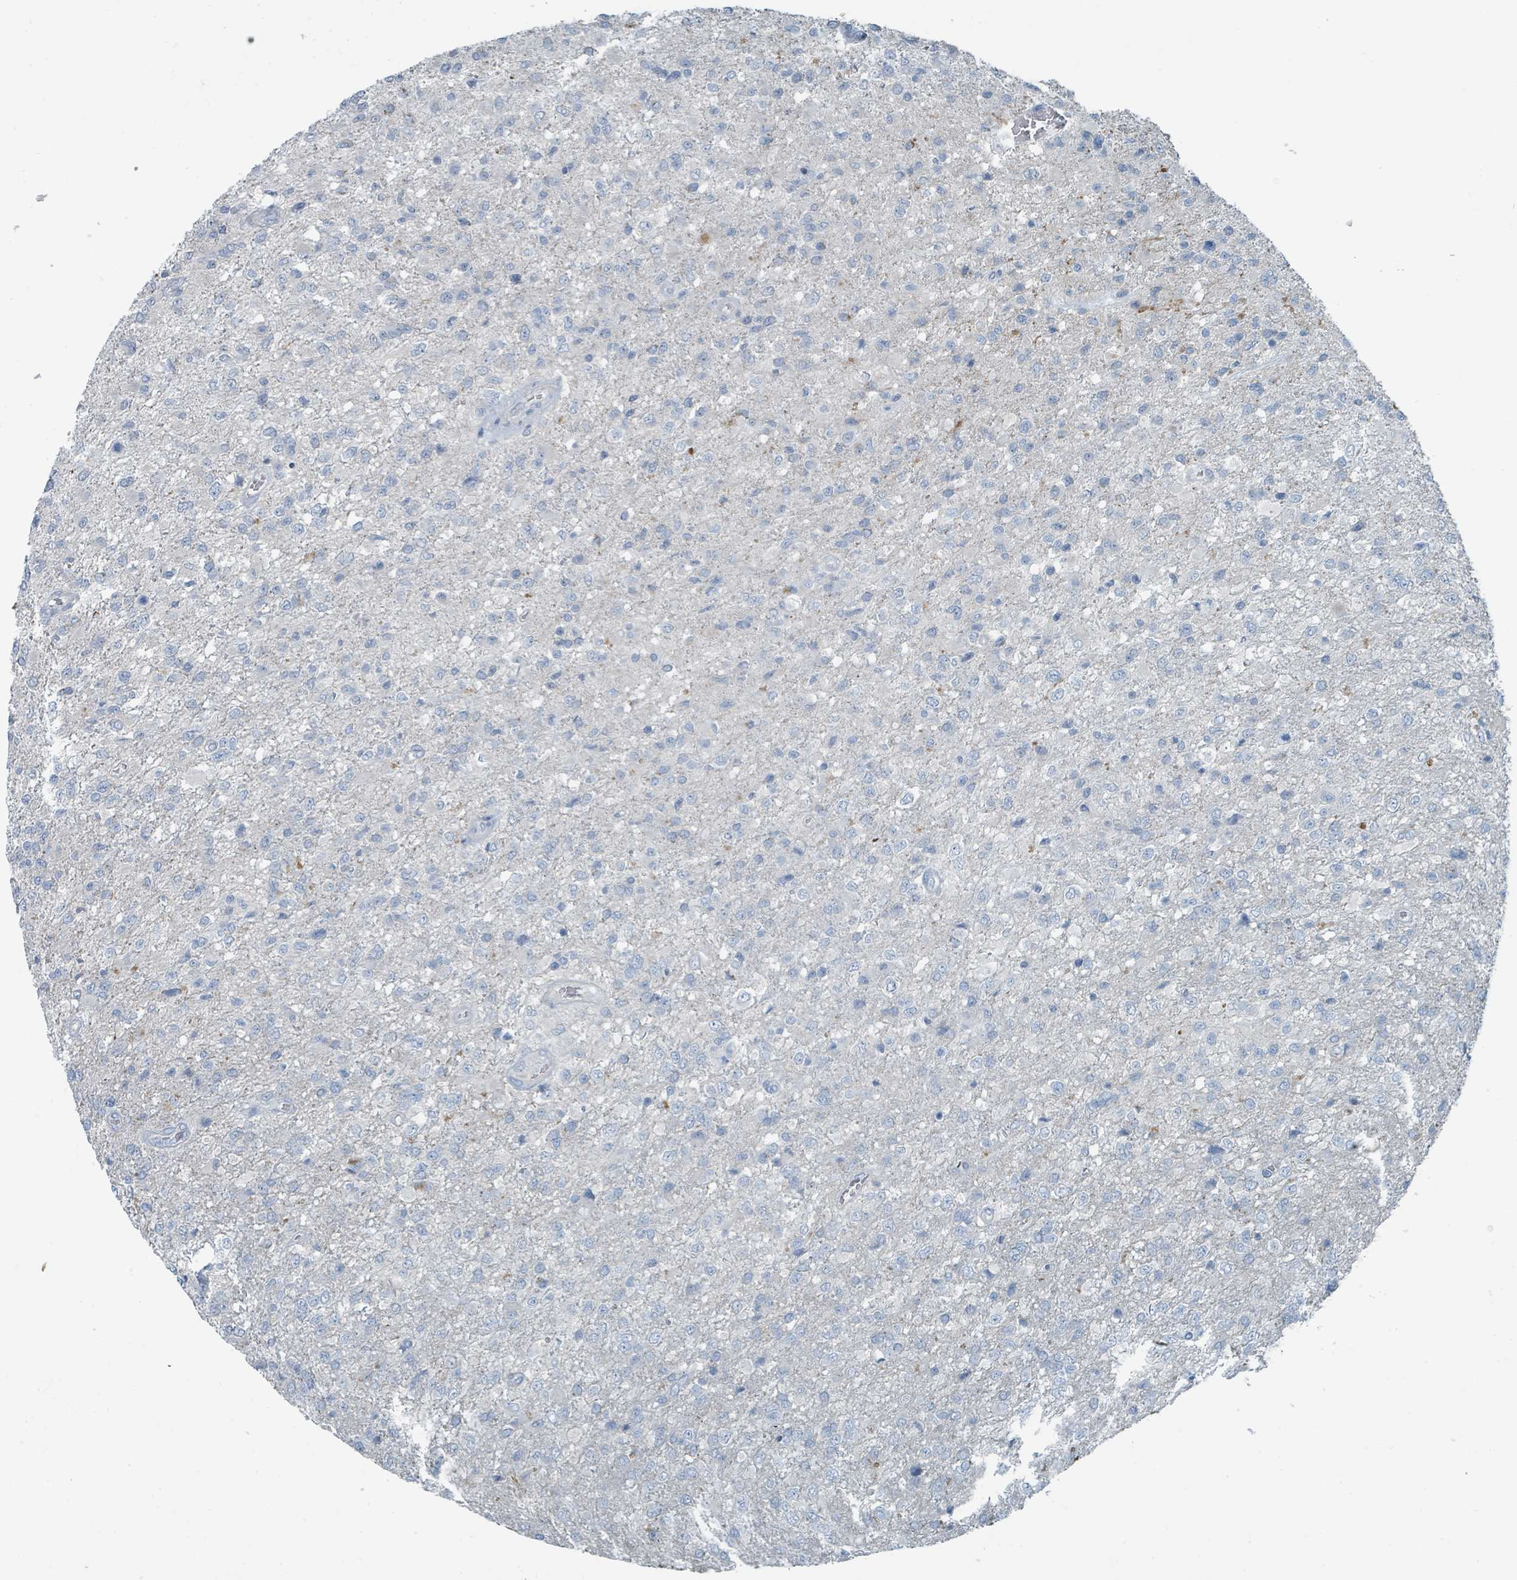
{"staining": {"intensity": "negative", "quantity": "none", "location": "none"}, "tissue": "glioma", "cell_type": "Tumor cells", "image_type": "cancer", "snomed": [{"axis": "morphology", "description": "Glioma, malignant, High grade"}, {"axis": "topography", "description": "Brain"}], "caption": "Glioma was stained to show a protein in brown. There is no significant staining in tumor cells. The staining was performed using DAB to visualize the protein expression in brown, while the nuclei were stained in blue with hematoxylin (Magnification: 20x).", "gene": "RASA4", "patient": {"sex": "female", "age": 74}}